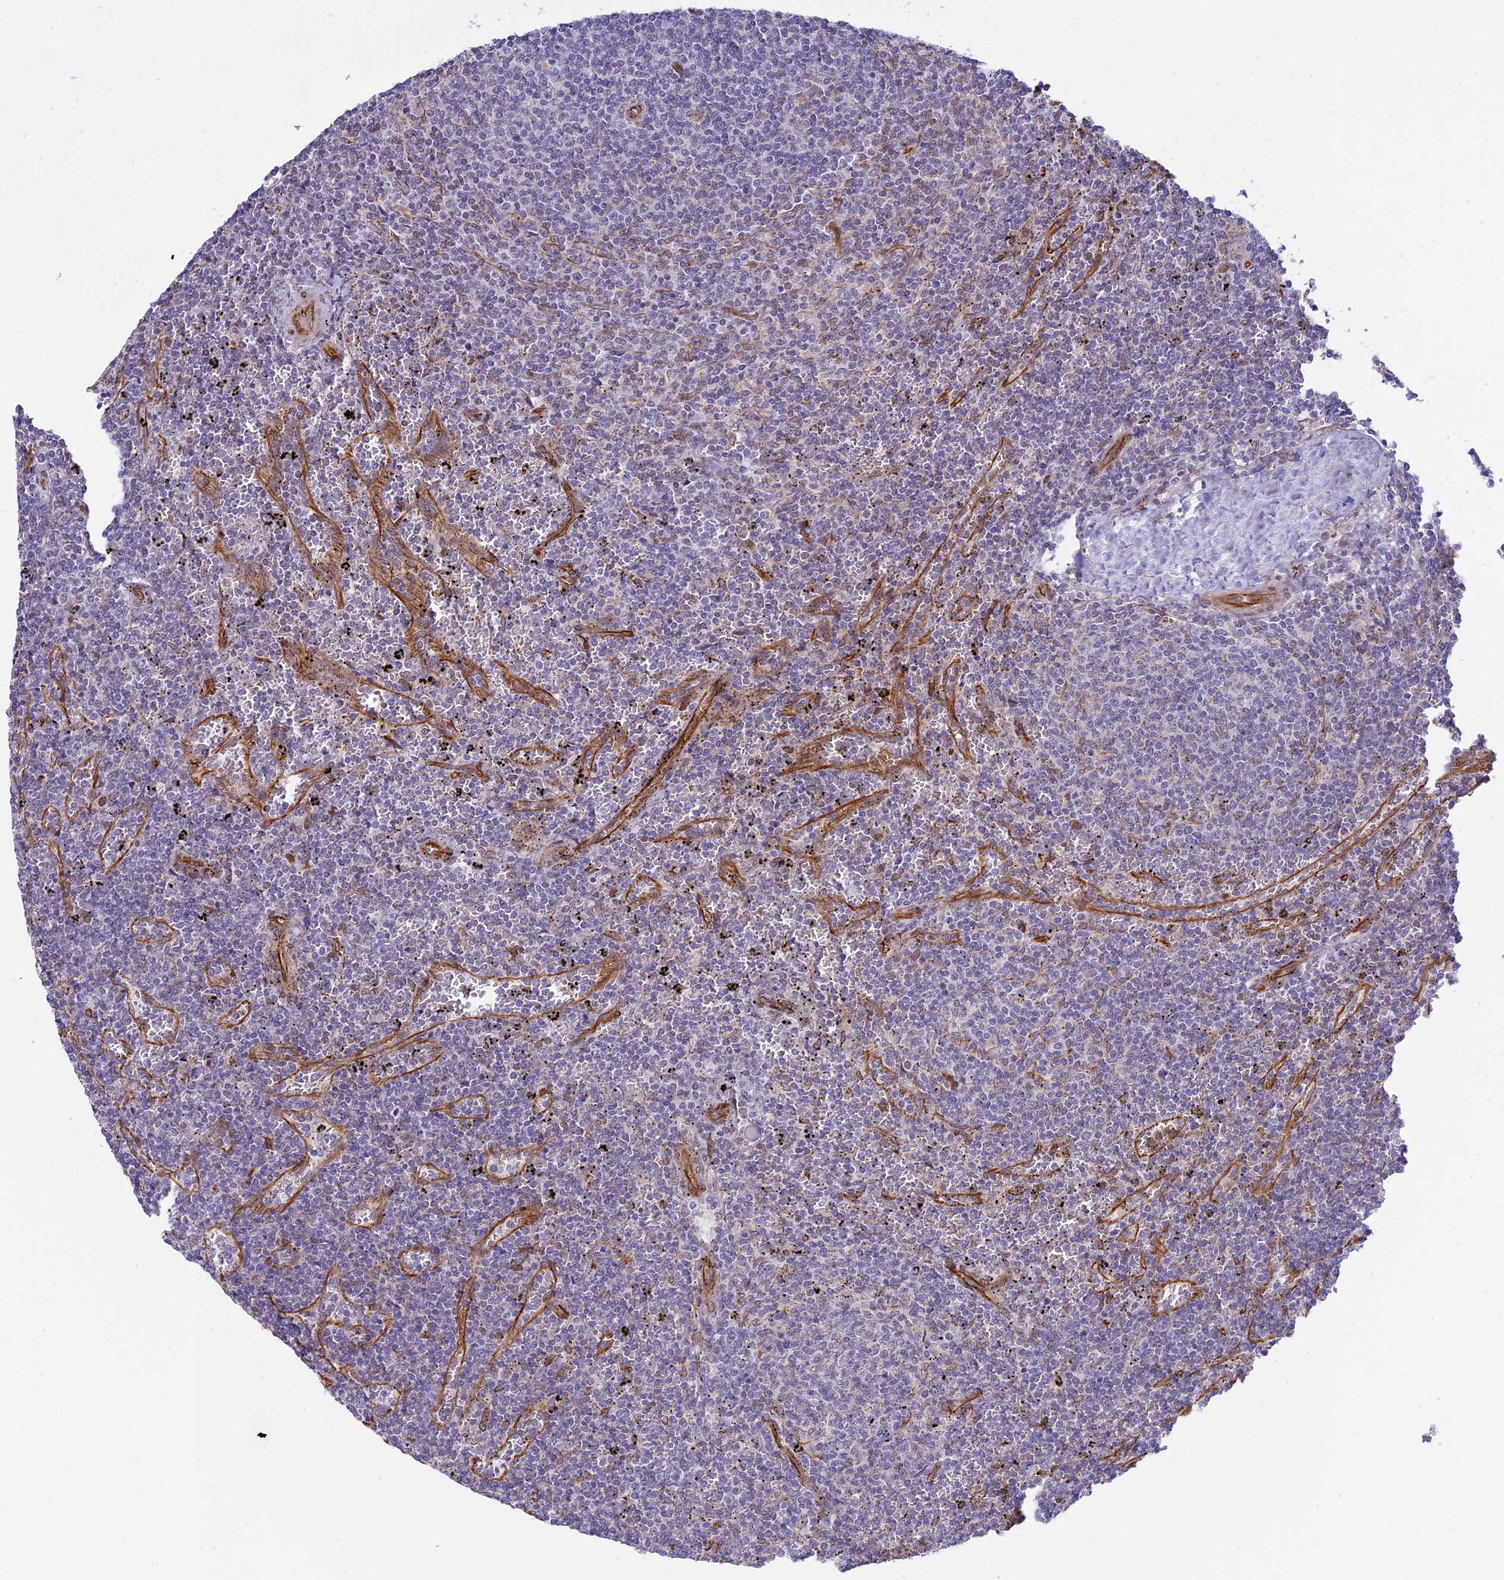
{"staining": {"intensity": "negative", "quantity": "none", "location": "none"}, "tissue": "lymphoma", "cell_type": "Tumor cells", "image_type": "cancer", "snomed": [{"axis": "morphology", "description": "Malignant lymphoma, non-Hodgkin's type, Low grade"}, {"axis": "topography", "description": "Spleen"}], "caption": "The IHC histopathology image has no significant positivity in tumor cells of lymphoma tissue. Nuclei are stained in blue.", "gene": "SAPCD2", "patient": {"sex": "female", "age": 50}}